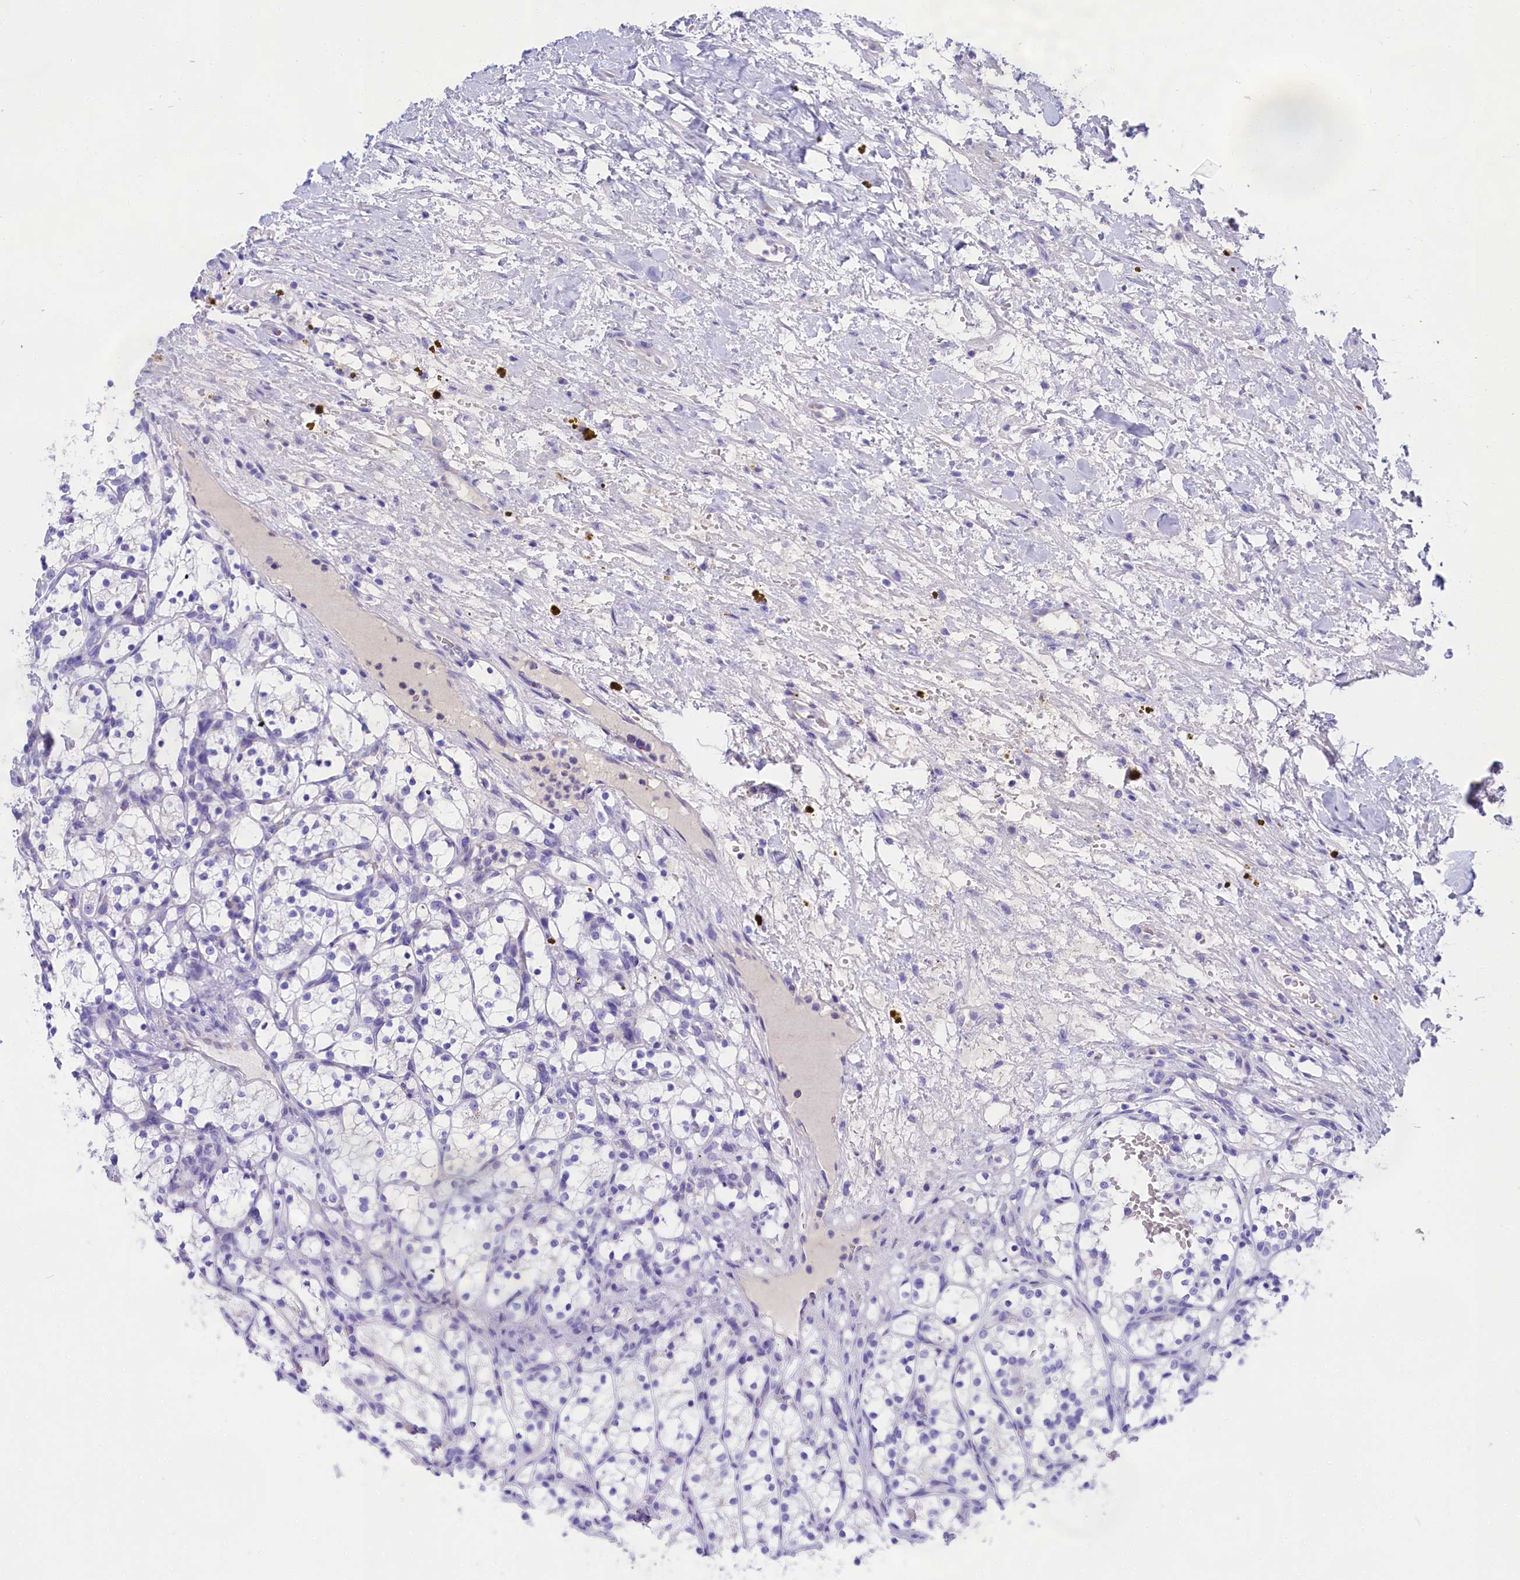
{"staining": {"intensity": "negative", "quantity": "none", "location": "none"}, "tissue": "renal cancer", "cell_type": "Tumor cells", "image_type": "cancer", "snomed": [{"axis": "morphology", "description": "Adenocarcinoma, NOS"}, {"axis": "topography", "description": "Kidney"}], "caption": "DAB (3,3'-diaminobenzidine) immunohistochemical staining of human renal adenocarcinoma exhibits no significant staining in tumor cells. (Brightfield microscopy of DAB (3,3'-diaminobenzidine) IHC at high magnification).", "gene": "SULT2A1", "patient": {"sex": "female", "age": 69}}